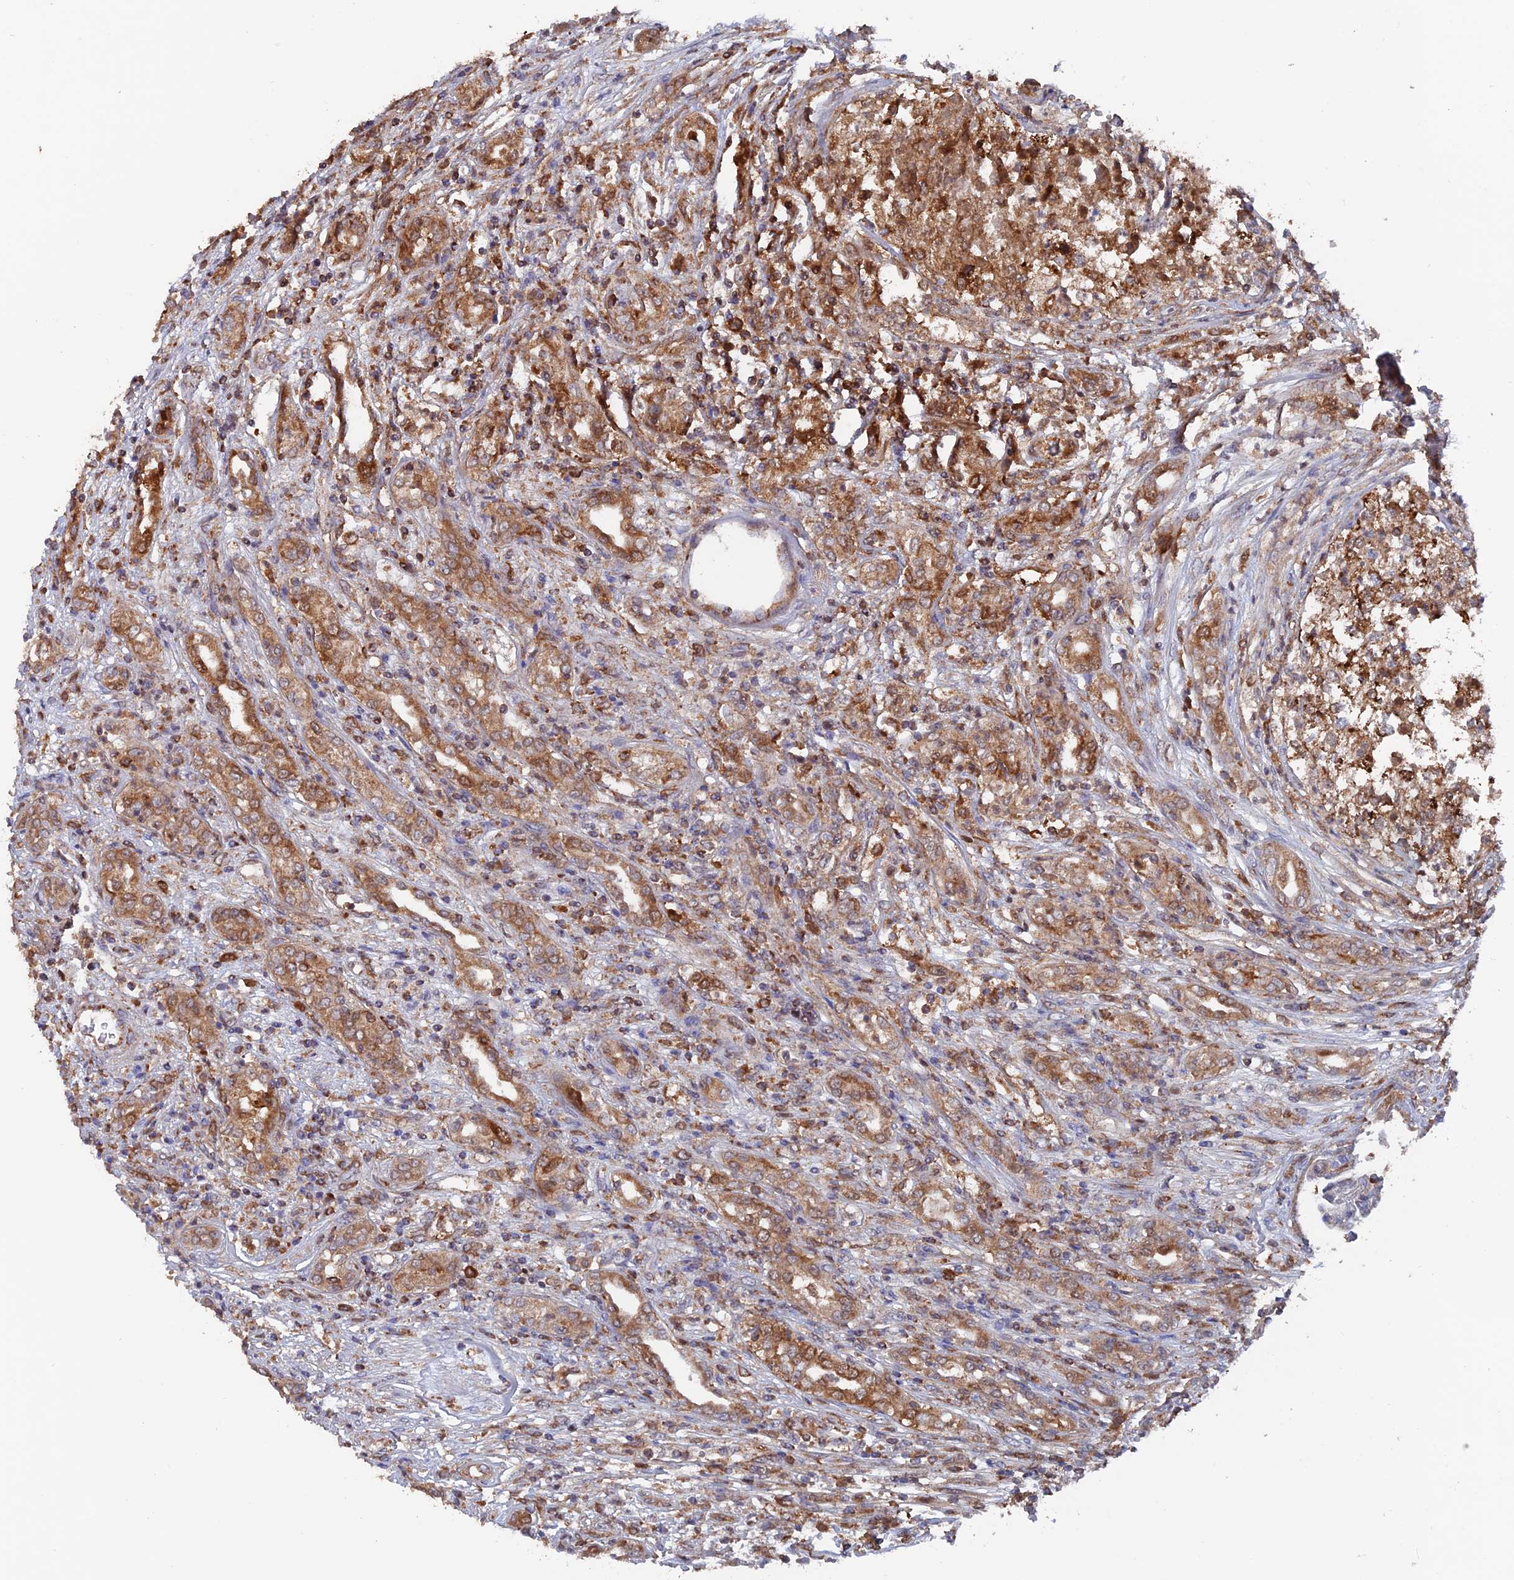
{"staining": {"intensity": "moderate", "quantity": ">75%", "location": "cytoplasmic/membranous"}, "tissue": "renal cancer", "cell_type": "Tumor cells", "image_type": "cancer", "snomed": [{"axis": "morphology", "description": "Adenocarcinoma, NOS"}, {"axis": "topography", "description": "Kidney"}], "caption": "This image reveals renal cancer (adenocarcinoma) stained with immunohistochemistry to label a protein in brown. The cytoplasmic/membranous of tumor cells show moderate positivity for the protein. Nuclei are counter-stained blue.", "gene": "DTYMK", "patient": {"sex": "female", "age": 54}}